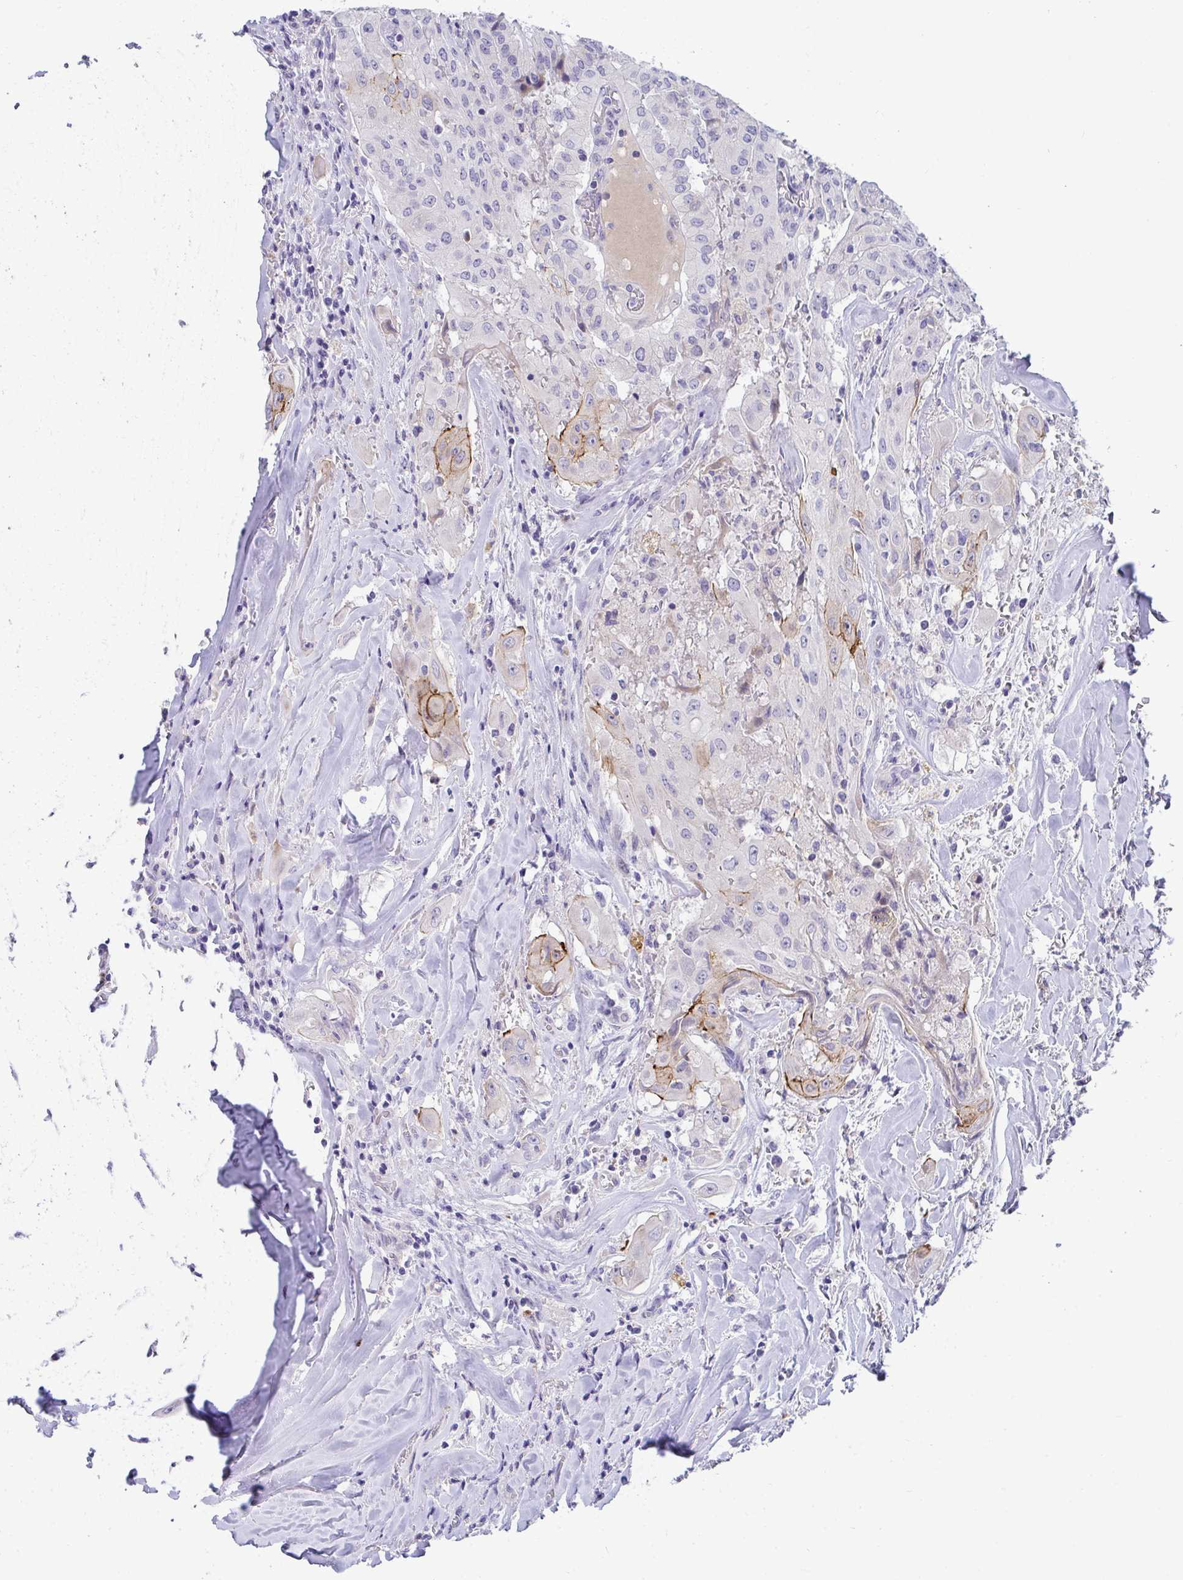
{"staining": {"intensity": "moderate", "quantity": "<25%", "location": "cytoplasmic/membranous"}, "tissue": "thyroid cancer", "cell_type": "Tumor cells", "image_type": "cancer", "snomed": [{"axis": "morphology", "description": "Normal tissue, NOS"}, {"axis": "morphology", "description": "Papillary adenocarcinoma, NOS"}, {"axis": "topography", "description": "Thyroid gland"}], "caption": "Moderate cytoplasmic/membranous protein staining is seen in approximately <25% of tumor cells in thyroid cancer.", "gene": "AK5", "patient": {"sex": "female", "age": 59}}